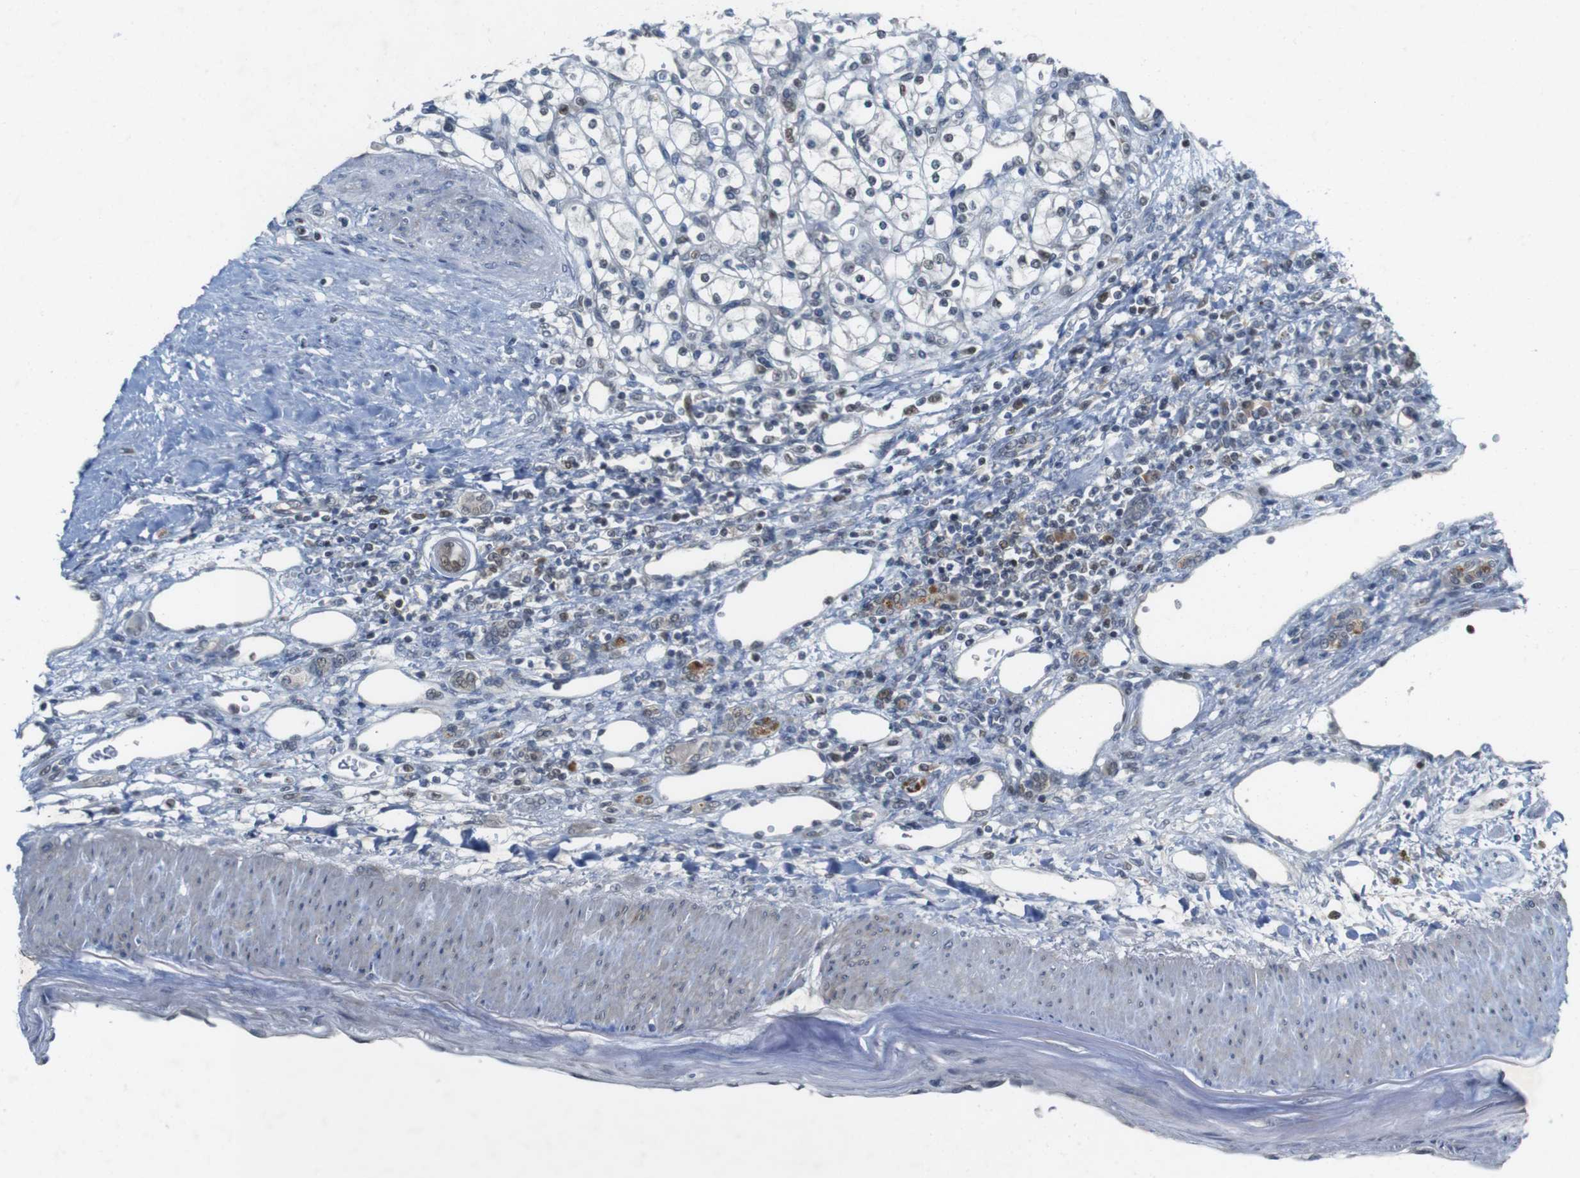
{"staining": {"intensity": "weak", "quantity": "25%-75%", "location": "nuclear"}, "tissue": "renal cancer", "cell_type": "Tumor cells", "image_type": "cancer", "snomed": [{"axis": "morphology", "description": "Normal tissue, NOS"}, {"axis": "morphology", "description": "Adenocarcinoma, NOS"}, {"axis": "topography", "description": "Kidney"}], "caption": "Immunohistochemistry (IHC) histopathology image of neoplastic tissue: renal cancer stained using immunohistochemistry displays low levels of weak protein expression localized specifically in the nuclear of tumor cells, appearing as a nuclear brown color.", "gene": "MAPKAPK5", "patient": {"sex": "female", "age": 55}}